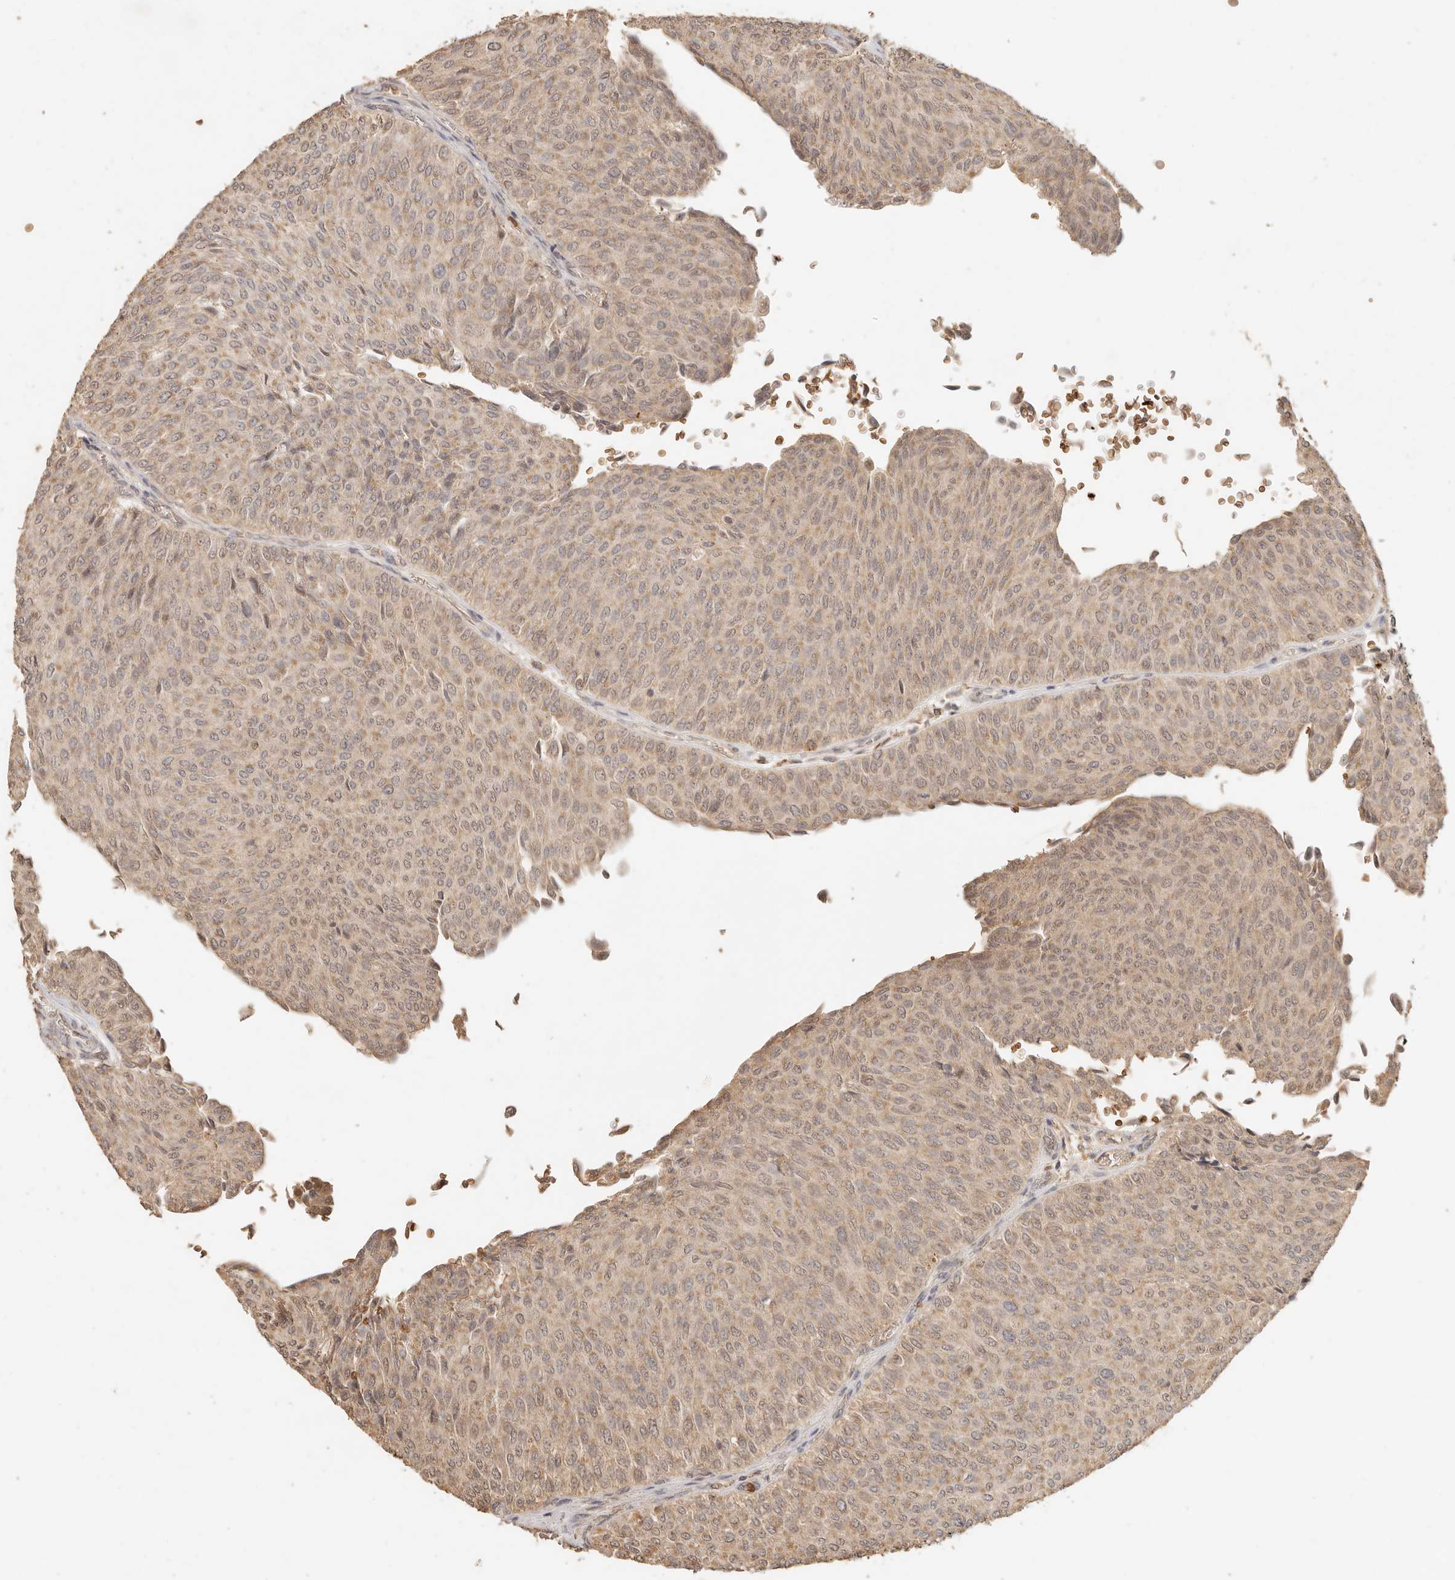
{"staining": {"intensity": "weak", "quantity": "25%-75%", "location": "cytoplasmic/membranous"}, "tissue": "urothelial cancer", "cell_type": "Tumor cells", "image_type": "cancer", "snomed": [{"axis": "morphology", "description": "Urothelial carcinoma, Low grade"}, {"axis": "topography", "description": "Urinary bladder"}], "caption": "Brown immunohistochemical staining in human urothelial carcinoma (low-grade) displays weak cytoplasmic/membranous positivity in approximately 25%-75% of tumor cells. (DAB IHC with brightfield microscopy, high magnification).", "gene": "INTS11", "patient": {"sex": "male", "age": 78}}